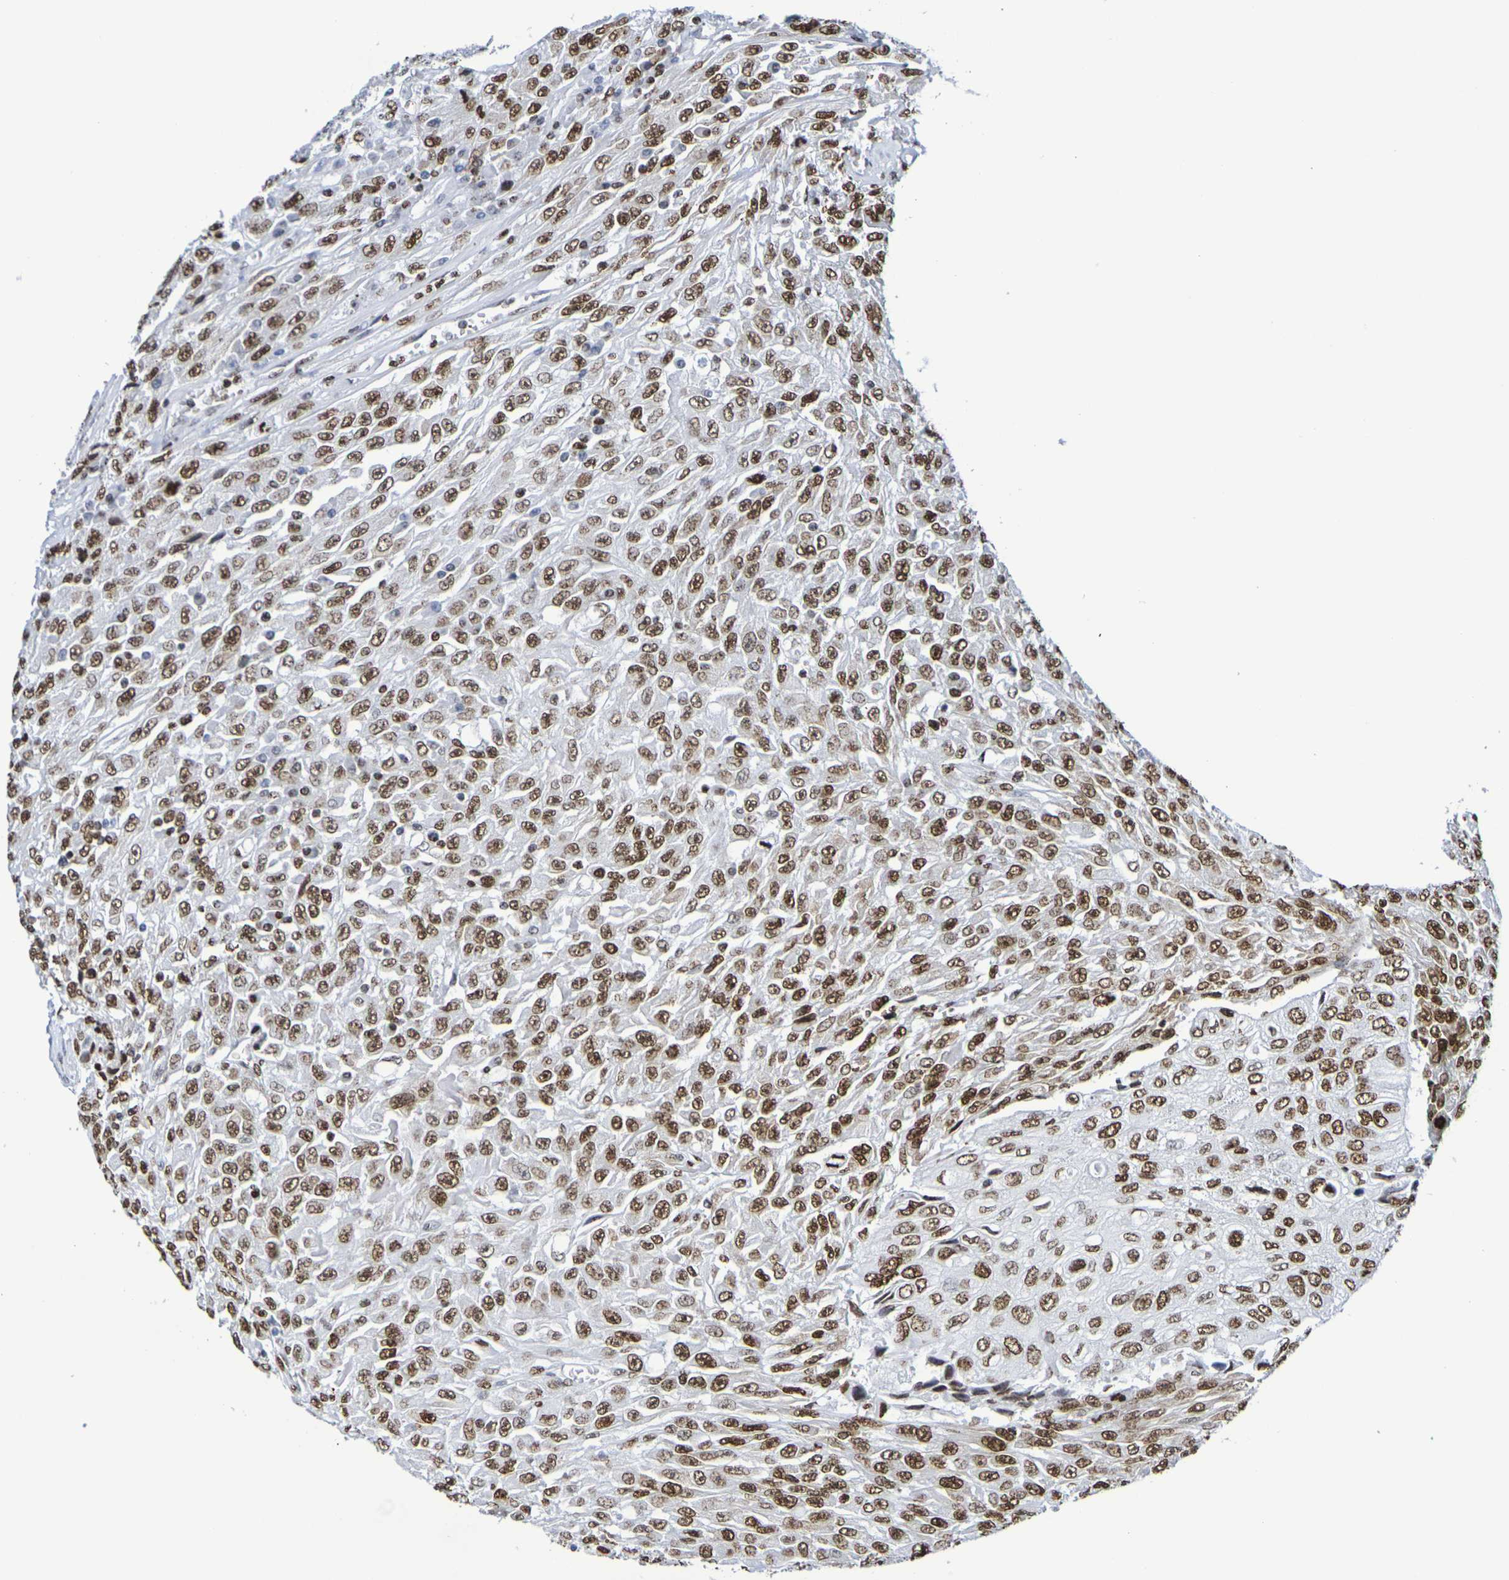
{"staining": {"intensity": "moderate", "quantity": ">75%", "location": "nuclear"}, "tissue": "urothelial cancer", "cell_type": "Tumor cells", "image_type": "cancer", "snomed": [{"axis": "morphology", "description": "Urothelial carcinoma, High grade"}, {"axis": "topography", "description": "Urinary bladder"}], "caption": "Urothelial carcinoma (high-grade) stained for a protein (brown) exhibits moderate nuclear positive expression in about >75% of tumor cells.", "gene": "H1-5", "patient": {"sex": "male", "age": 66}}